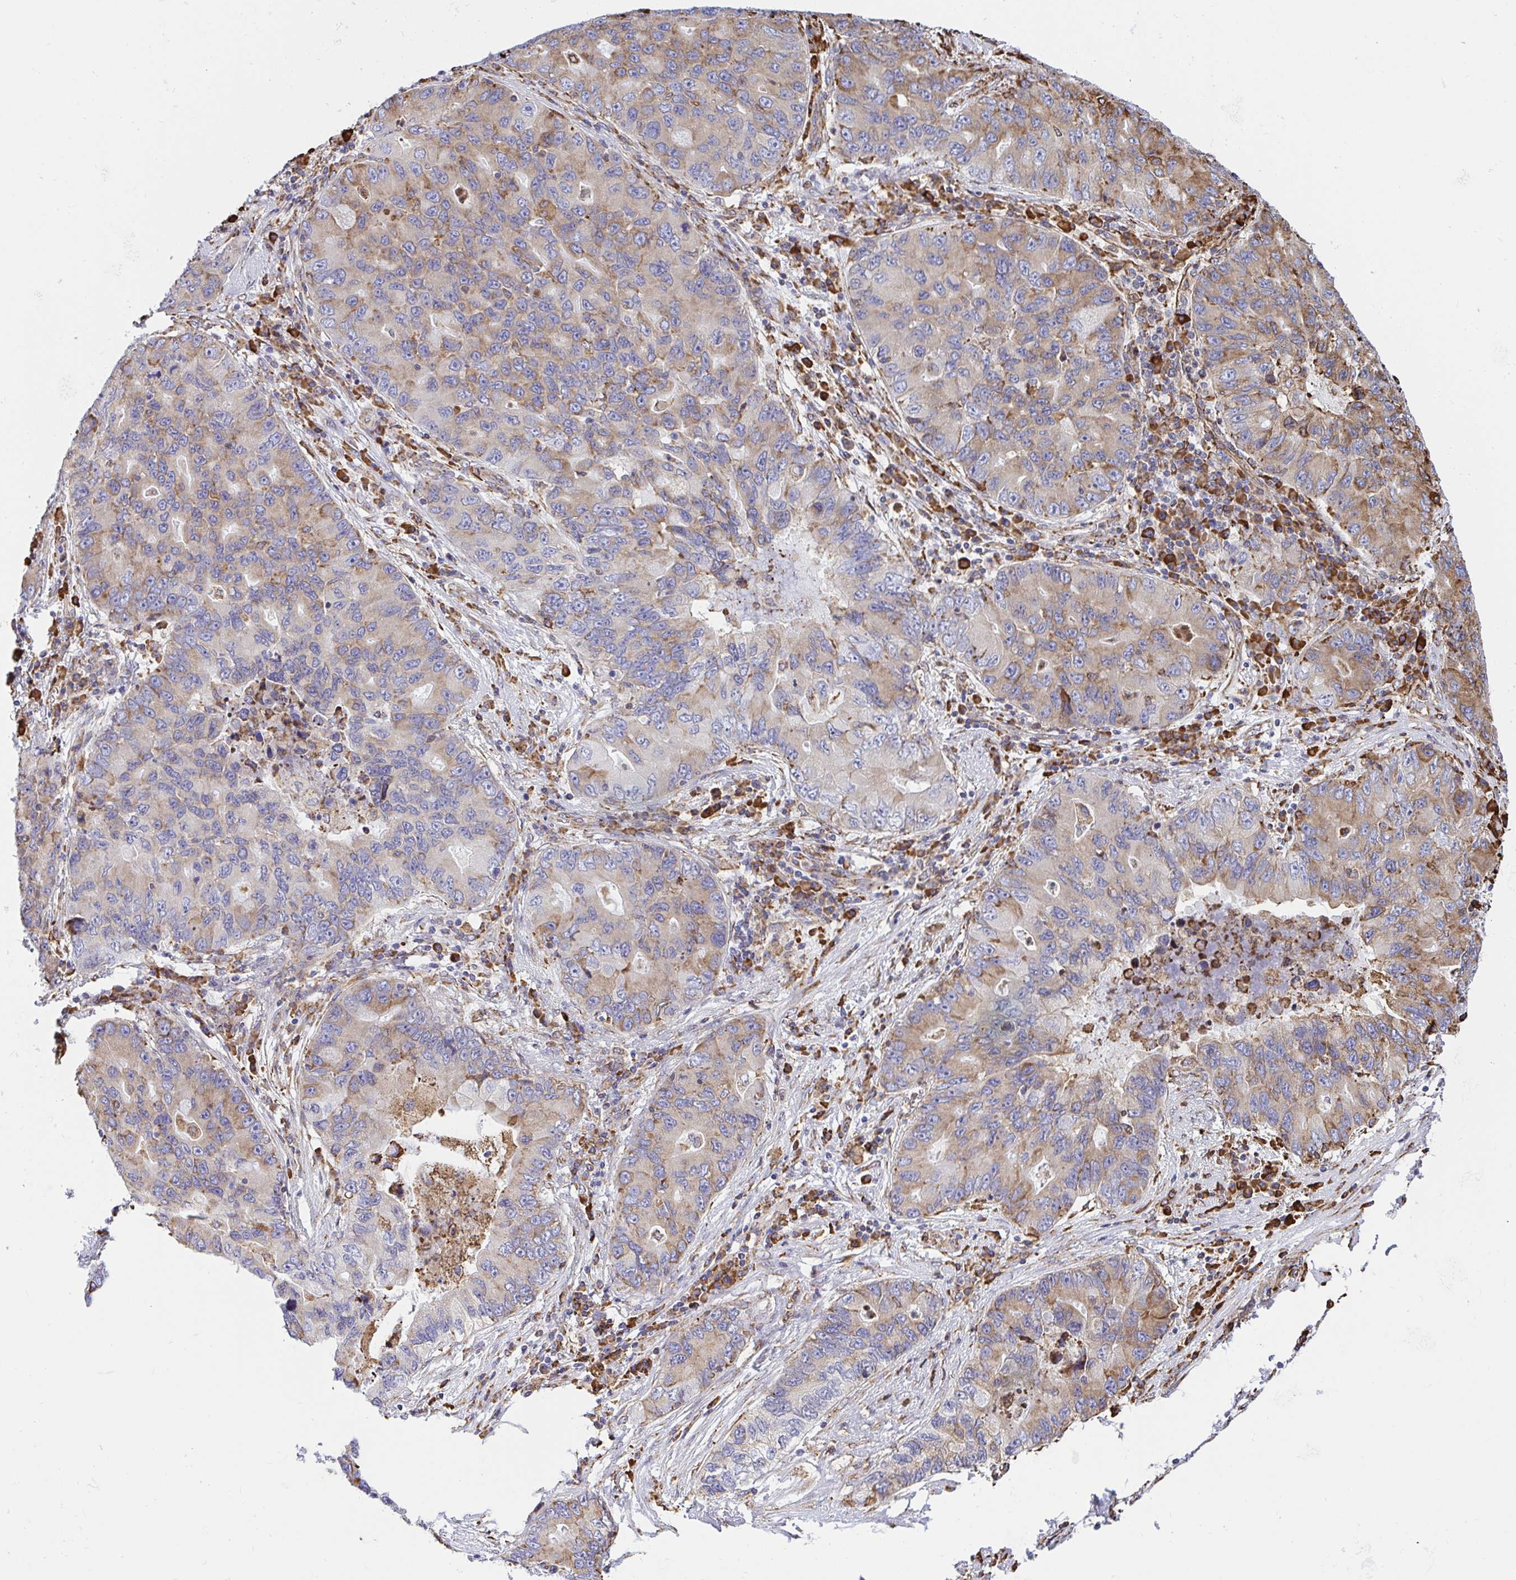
{"staining": {"intensity": "moderate", "quantity": "<25%", "location": "cytoplasmic/membranous"}, "tissue": "lung cancer", "cell_type": "Tumor cells", "image_type": "cancer", "snomed": [{"axis": "morphology", "description": "Adenocarcinoma, NOS"}, {"axis": "morphology", "description": "Adenocarcinoma, metastatic, NOS"}, {"axis": "topography", "description": "Lymph node"}, {"axis": "topography", "description": "Lung"}], "caption": "Tumor cells reveal moderate cytoplasmic/membranous expression in about <25% of cells in lung cancer (metastatic adenocarcinoma).", "gene": "CLGN", "patient": {"sex": "female", "age": 54}}